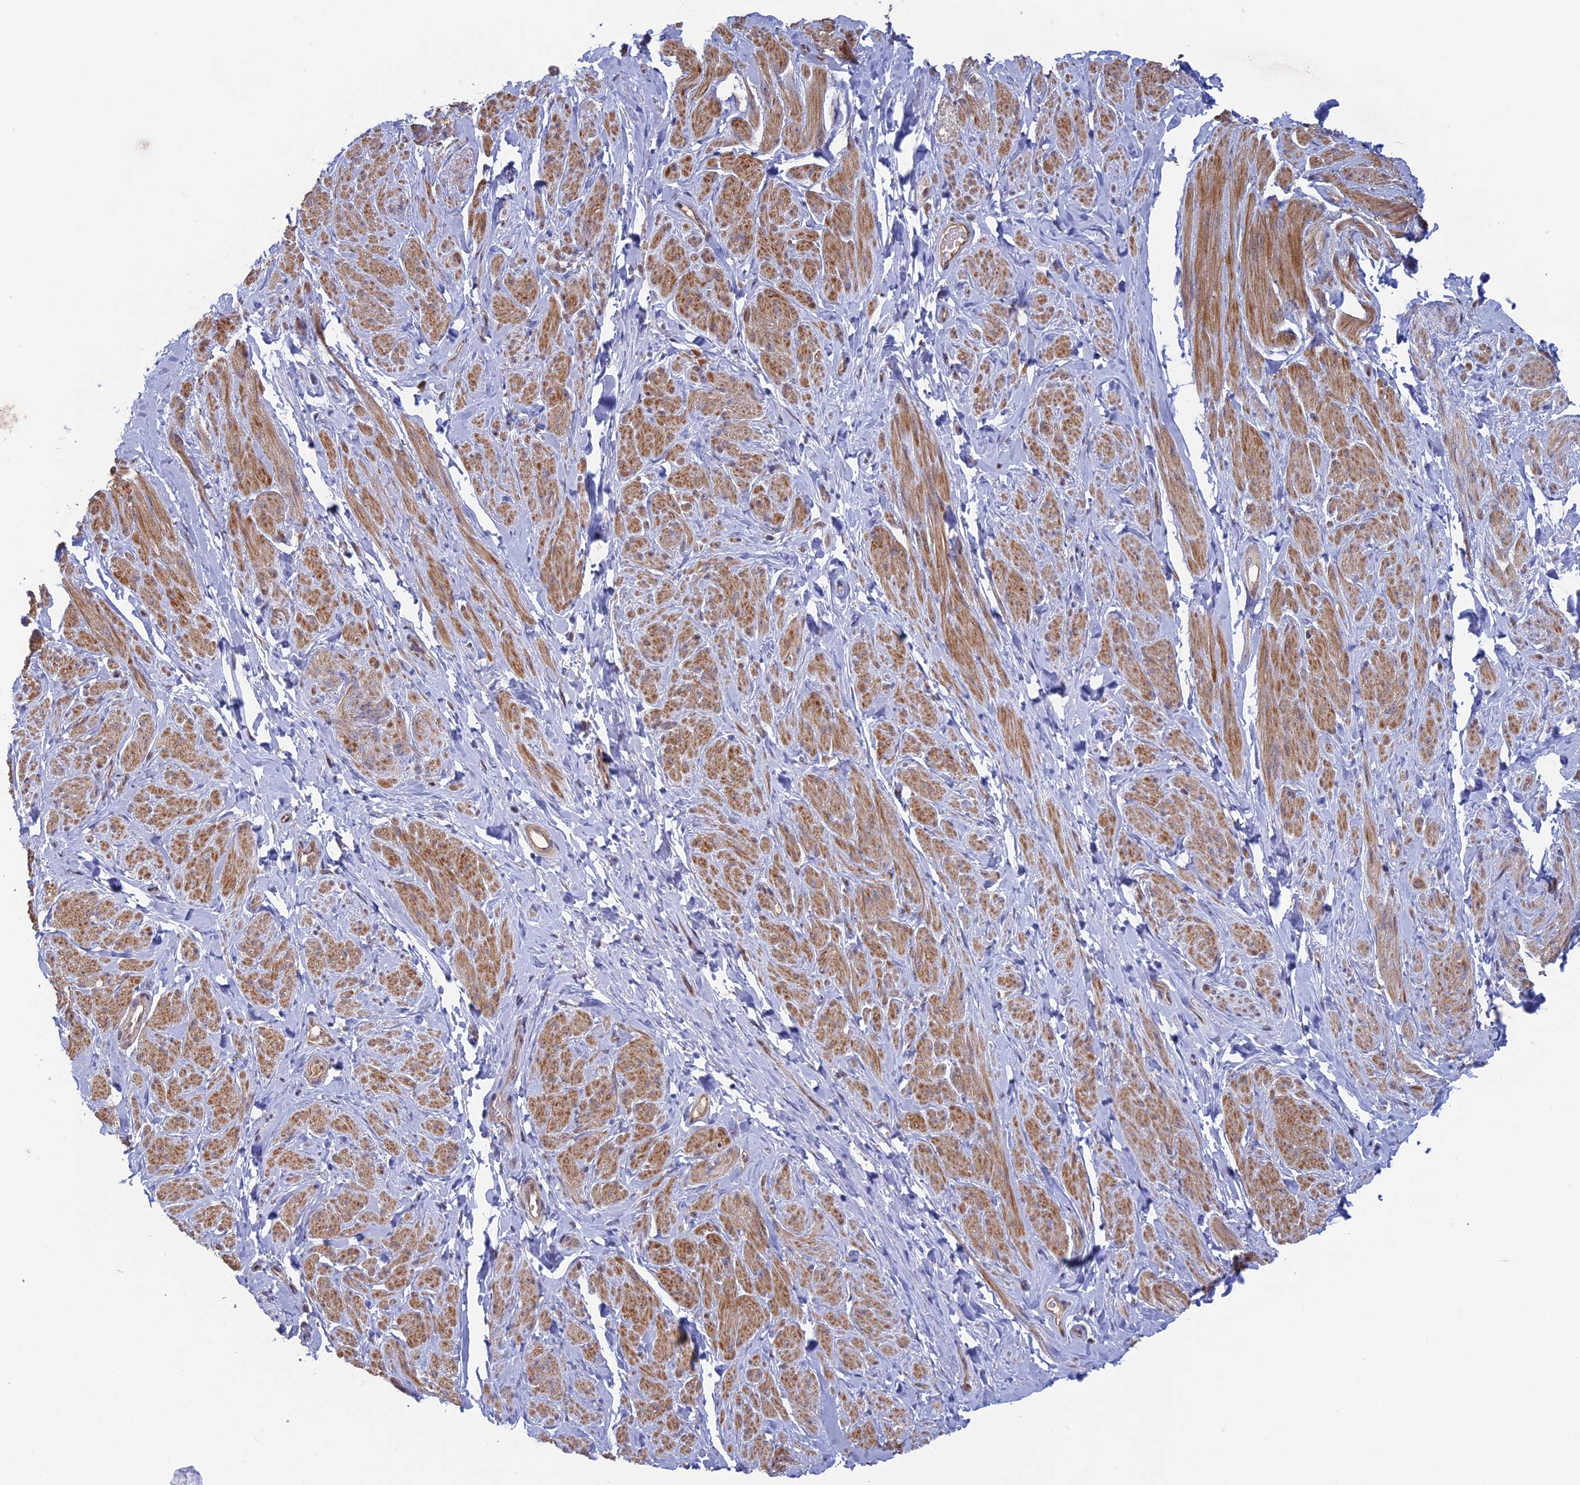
{"staining": {"intensity": "moderate", "quantity": "25%-75%", "location": "cytoplasmic/membranous"}, "tissue": "smooth muscle", "cell_type": "Smooth muscle cells", "image_type": "normal", "snomed": [{"axis": "morphology", "description": "Normal tissue, NOS"}, {"axis": "topography", "description": "Smooth muscle"}, {"axis": "topography", "description": "Peripheral nerve tissue"}], "caption": "Moderate cytoplasmic/membranous protein positivity is seen in about 25%-75% of smooth muscle cells in smooth muscle. Using DAB (brown) and hematoxylin (blue) stains, captured at high magnification using brightfield microscopy.", "gene": "FAM98C", "patient": {"sex": "male", "age": 69}}